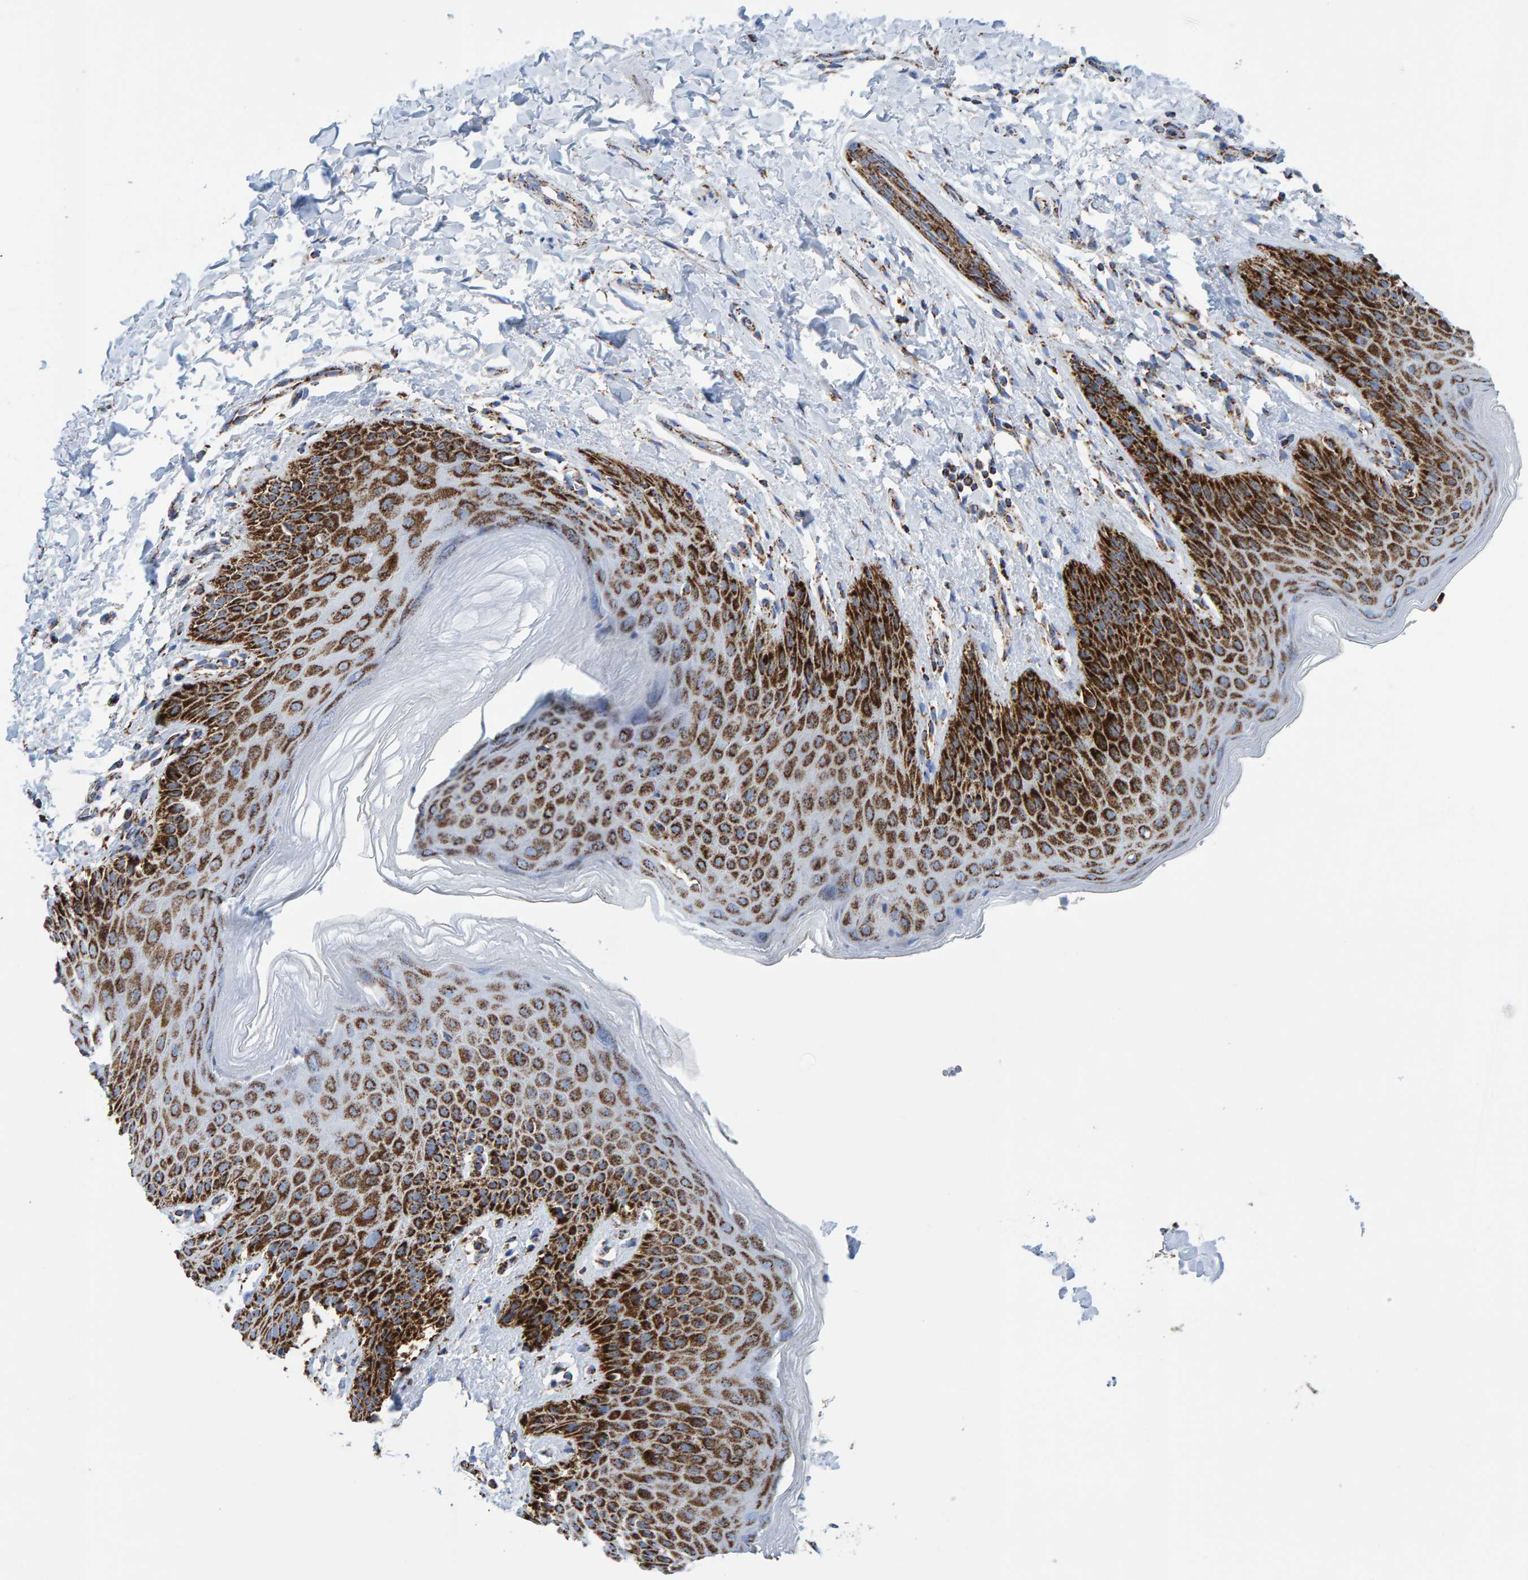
{"staining": {"intensity": "strong", "quantity": ">75%", "location": "cytoplasmic/membranous"}, "tissue": "skin", "cell_type": "Epidermal cells", "image_type": "normal", "snomed": [{"axis": "morphology", "description": "Normal tissue, NOS"}, {"axis": "topography", "description": "Anal"}, {"axis": "topography", "description": "Peripheral nerve tissue"}], "caption": "IHC photomicrograph of unremarkable skin stained for a protein (brown), which reveals high levels of strong cytoplasmic/membranous expression in about >75% of epidermal cells.", "gene": "ENSG00000262660", "patient": {"sex": "male", "age": 44}}